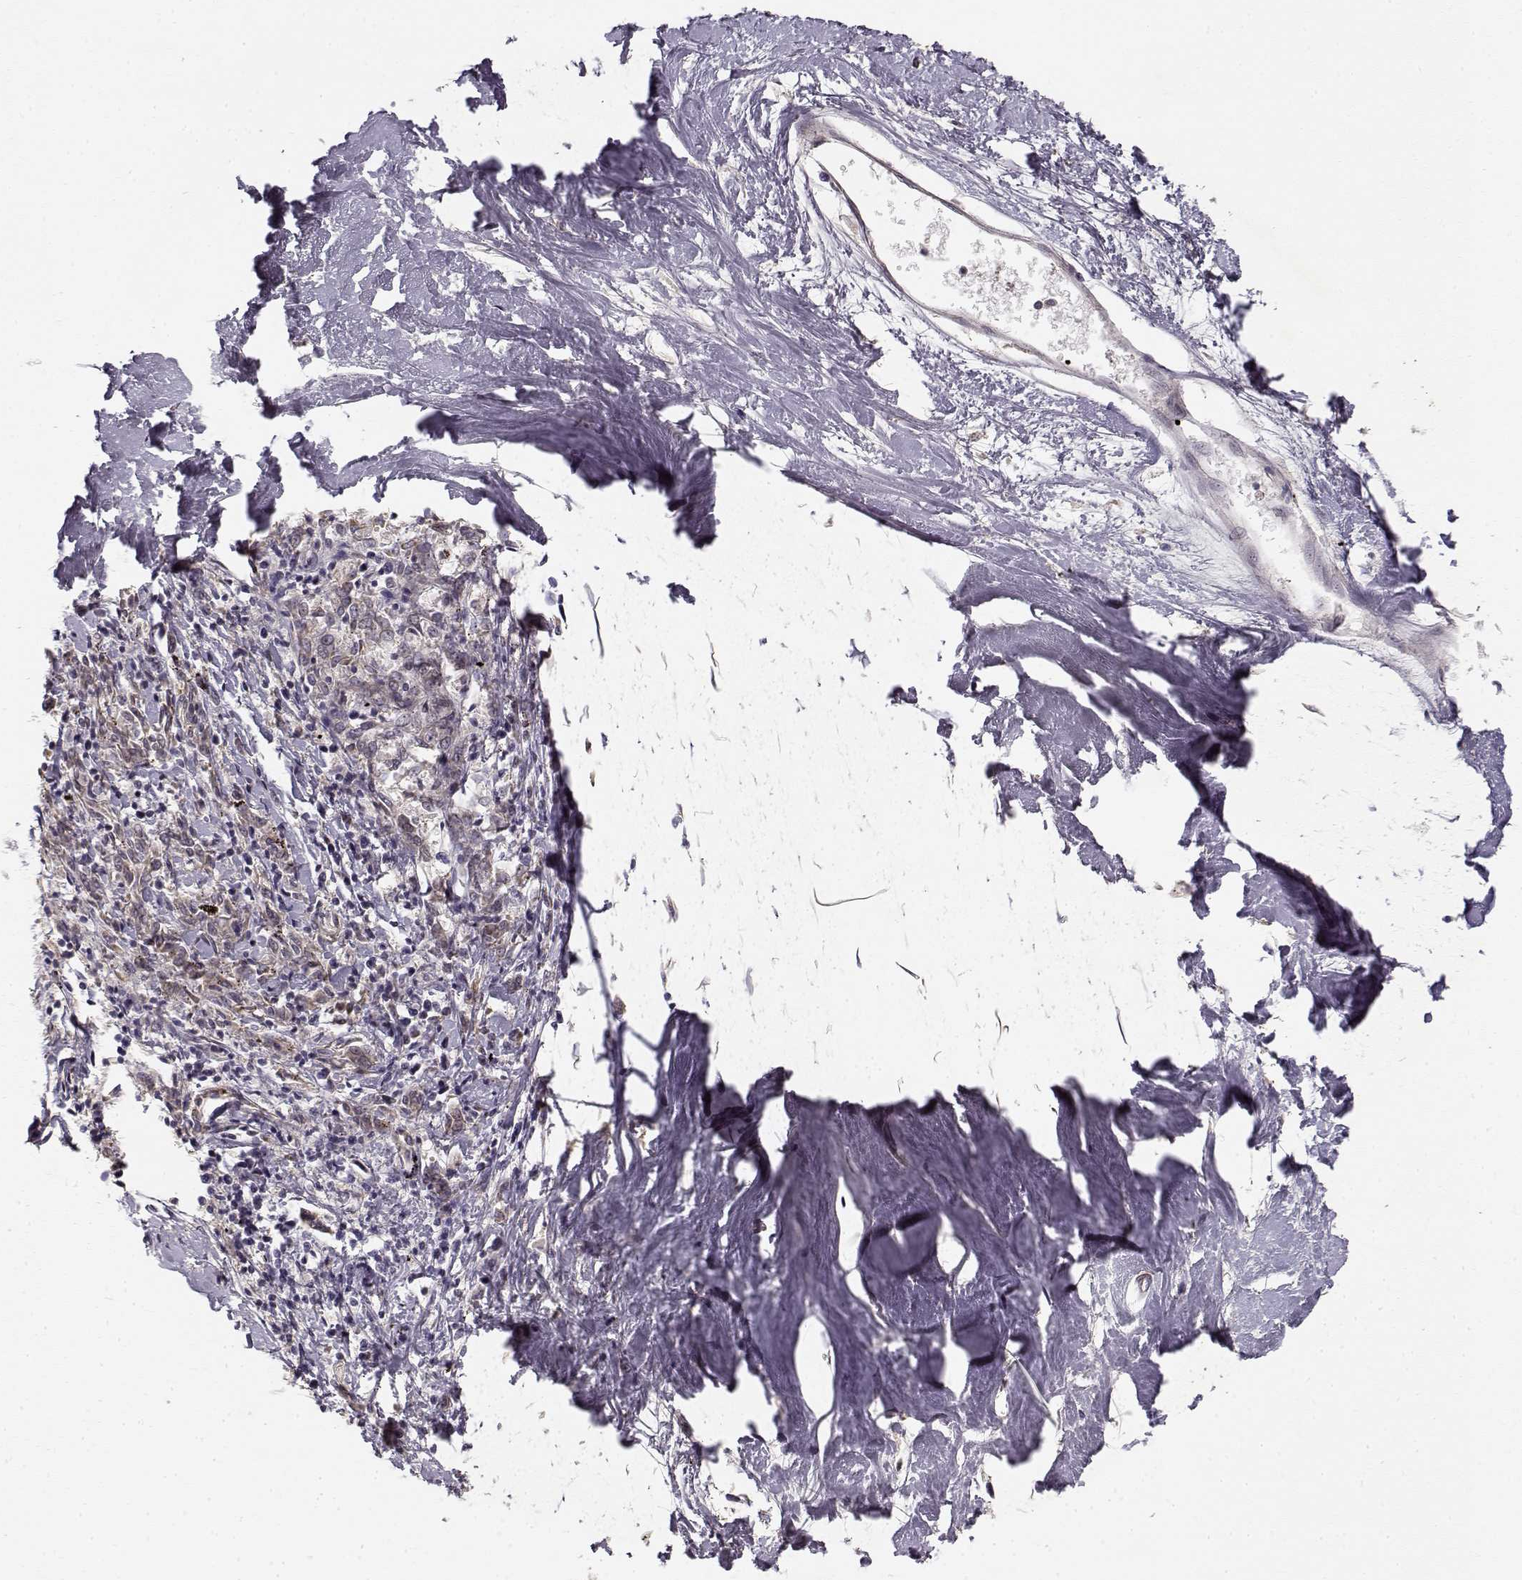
{"staining": {"intensity": "weak", "quantity": ">75%", "location": "cytoplasmic/membranous"}, "tissue": "melanoma", "cell_type": "Tumor cells", "image_type": "cancer", "snomed": [{"axis": "morphology", "description": "Malignant melanoma, NOS"}, {"axis": "topography", "description": "Skin"}], "caption": "The micrograph displays immunohistochemical staining of melanoma. There is weak cytoplasmic/membranous positivity is identified in about >75% of tumor cells.", "gene": "MED12L", "patient": {"sex": "female", "age": 72}}